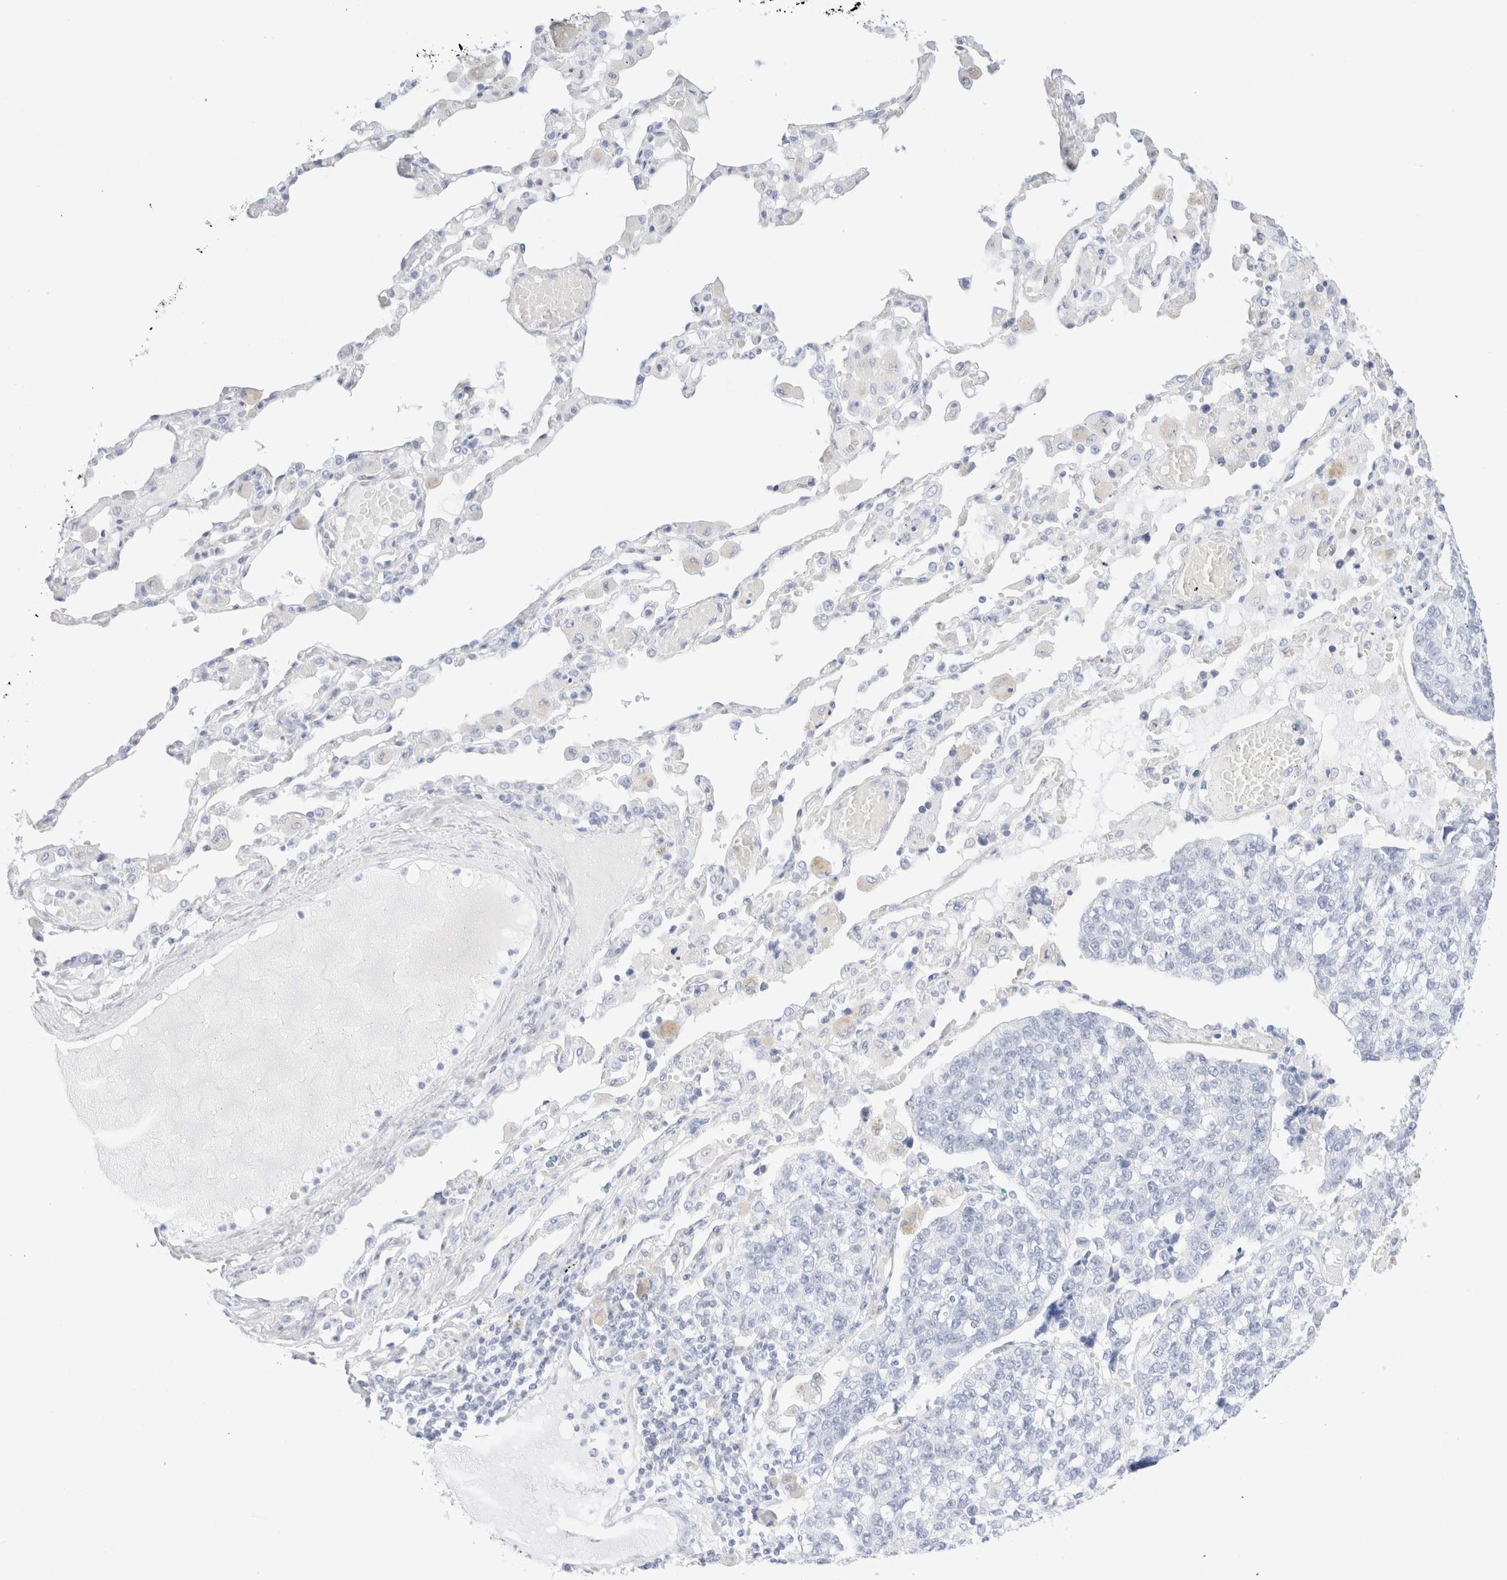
{"staining": {"intensity": "negative", "quantity": "none", "location": "none"}, "tissue": "lung cancer", "cell_type": "Tumor cells", "image_type": "cancer", "snomed": [{"axis": "morphology", "description": "Adenocarcinoma, NOS"}, {"axis": "topography", "description": "Lung"}], "caption": "This is an immunohistochemistry (IHC) micrograph of lung cancer (adenocarcinoma). There is no expression in tumor cells.", "gene": "KRT15", "patient": {"sex": "male", "age": 49}}